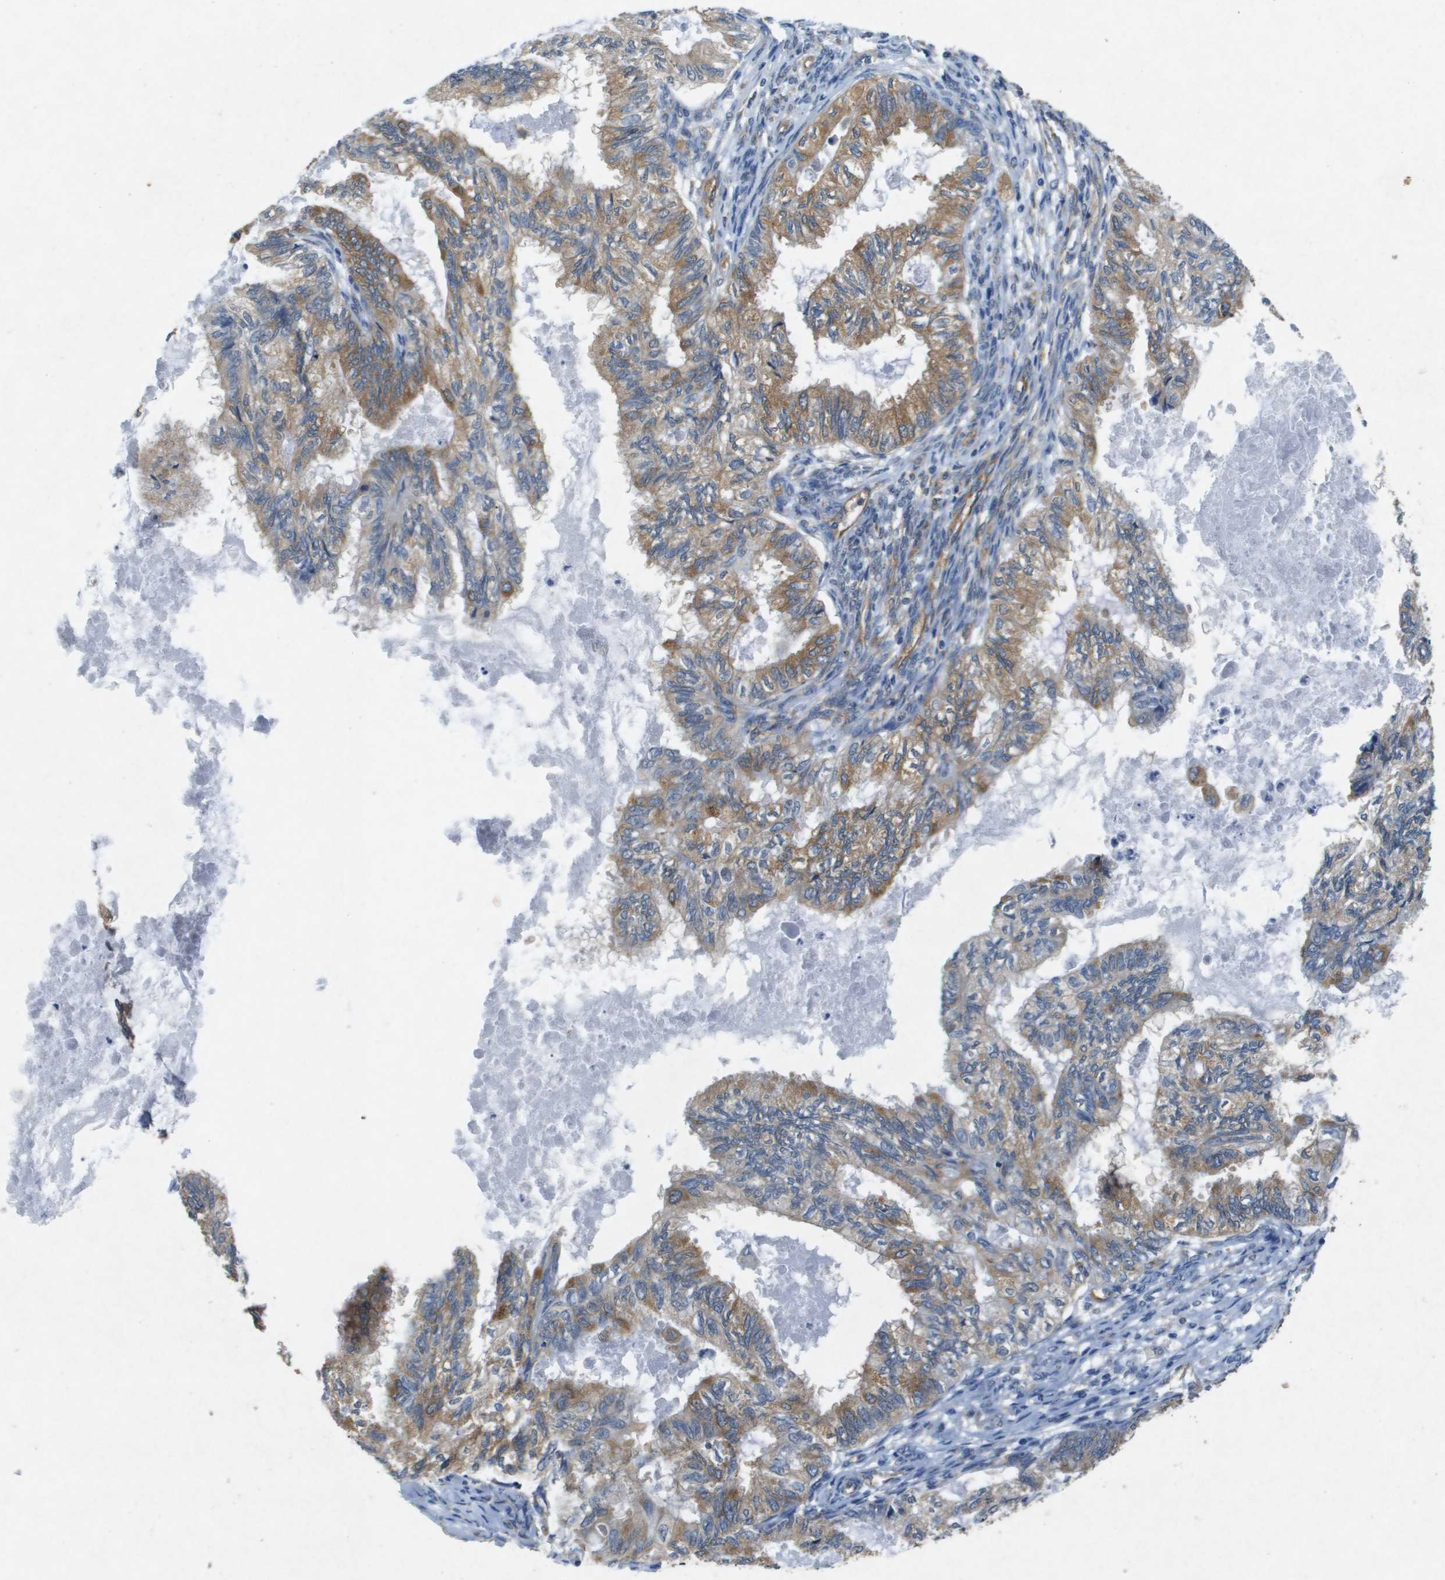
{"staining": {"intensity": "moderate", "quantity": ">75%", "location": "cytoplasmic/membranous"}, "tissue": "cervical cancer", "cell_type": "Tumor cells", "image_type": "cancer", "snomed": [{"axis": "morphology", "description": "Normal tissue, NOS"}, {"axis": "morphology", "description": "Adenocarcinoma, NOS"}, {"axis": "topography", "description": "Cervix"}, {"axis": "topography", "description": "Endometrium"}], "caption": "A brown stain labels moderate cytoplasmic/membranous expression of a protein in cervical cancer (adenocarcinoma) tumor cells.", "gene": "PTPRT", "patient": {"sex": "female", "age": 86}}